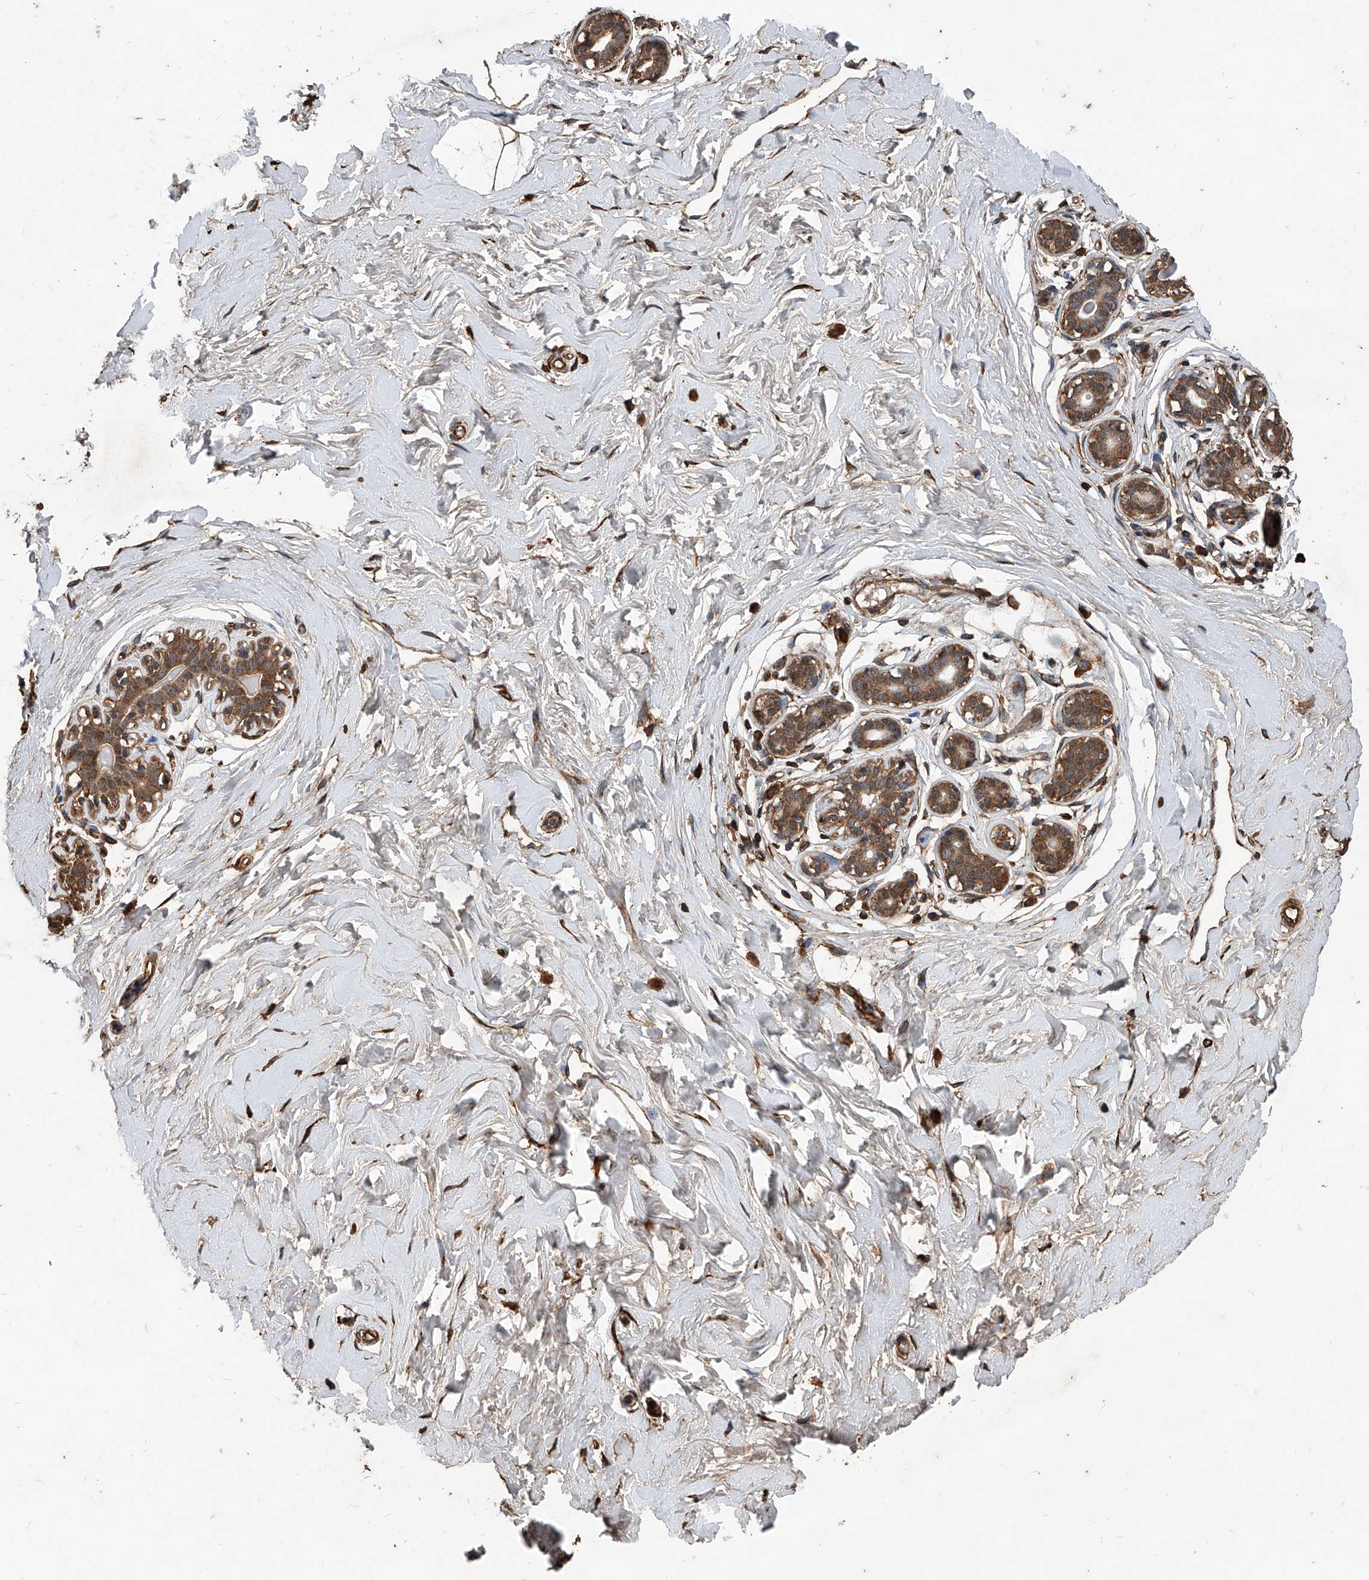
{"staining": {"intensity": "moderate", "quantity": ">75%", "location": "cytoplasmic/membranous"}, "tissue": "breast", "cell_type": "Adipocytes", "image_type": "normal", "snomed": [{"axis": "morphology", "description": "Normal tissue, NOS"}, {"axis": "morphology", "description": "Adenoma, NOS"}, {"axis": "topography", "description": "Breast"}], "caption": "Protein expression analysis of normal breast shows moderate cytoplasmic/membranous expression in about >75% of adipocytes. (Stains: DAB (3,3'-diaminobenzidine) in brown, nuclei in blue, Microscopy: brightfield microscopy at high magnification).", "gene": "UCP2", "patient": {"sex": "female", "age": 23}}